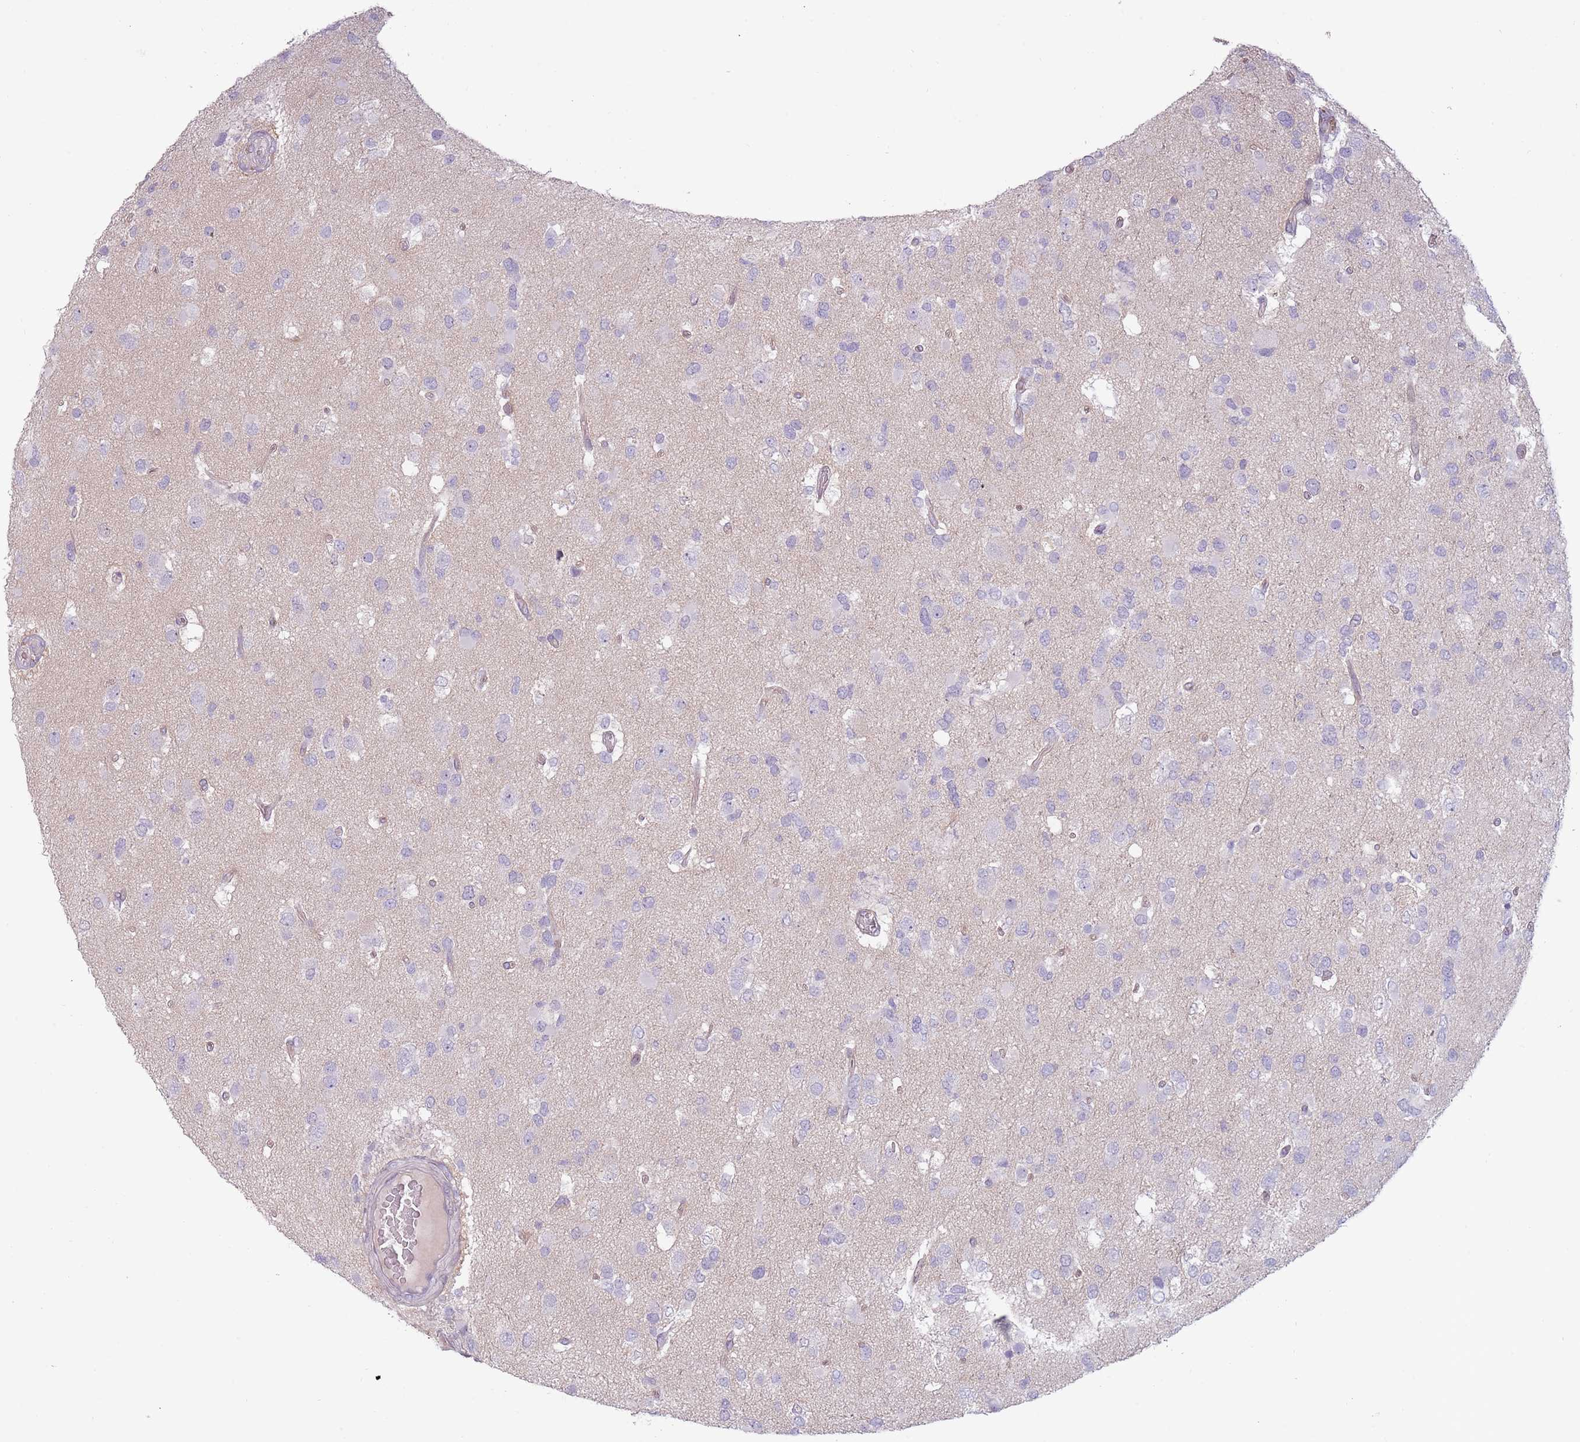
{"staining": {"intensity": "negative", "quantity": "none", "location": "none"}, "tissue": "glioma", "cell_type": "Tumor cells", "image_type": "cancer", "snomed": [{"axis": "morphology", "description": "Glioma, malignant, High grade"}, {"axis": "topography", "description": "Brain"}], "caption": "IHC photomicrograph of neoplastic tissue: human glioma stained with DAB demonstrates no significant protein positivity in tumor cells.", "gene": "RFX2", "patient": {"sex": "male", "age": 53}}